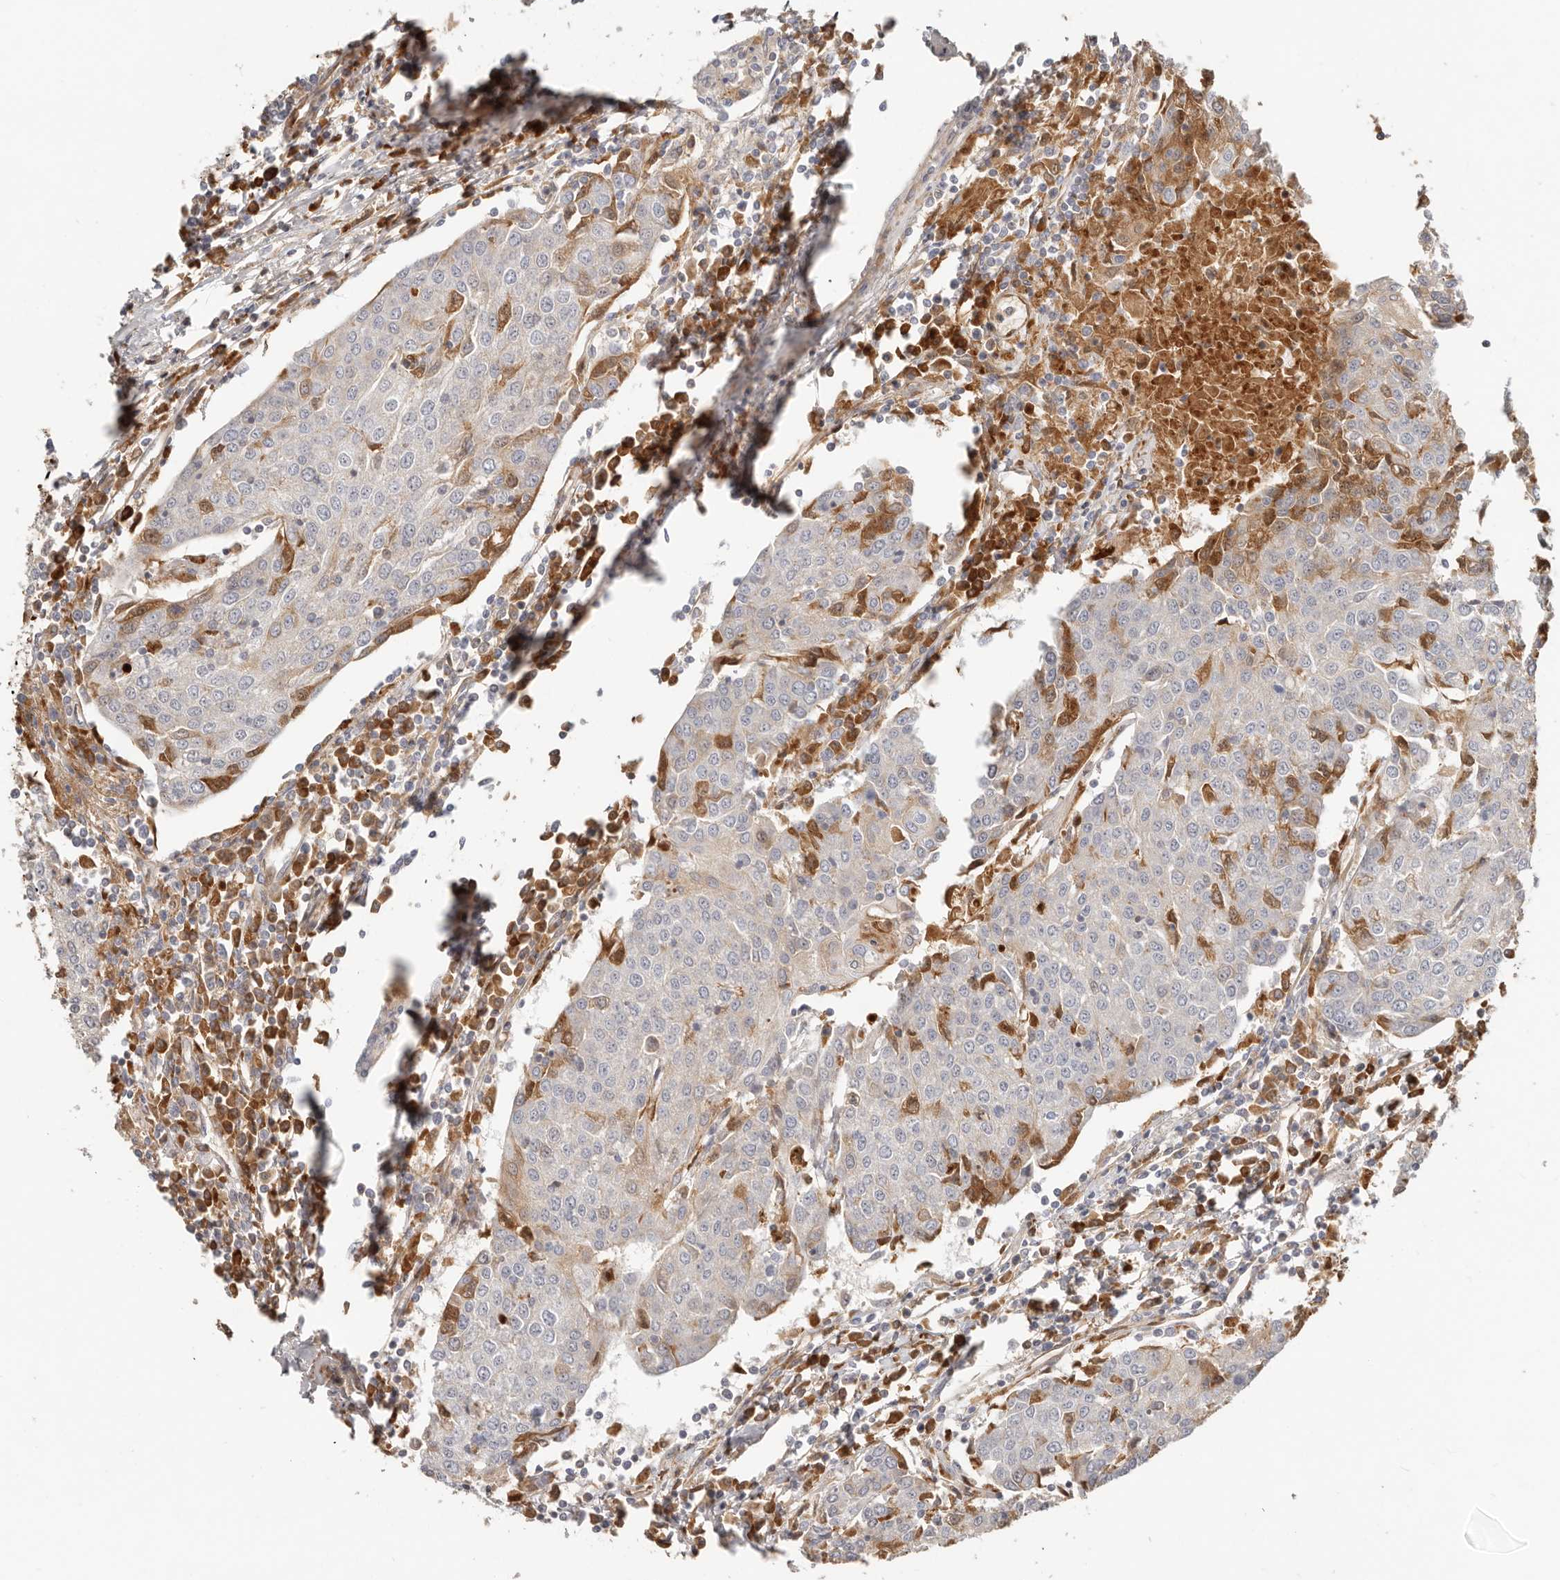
{"staining": {"intensity": "moderate", "quantity": "<25%", "location": "cytoplasmic/membranous"}, "tissue": "urothelial cancer", "cell_type": "Tumor cells", "image_type": "cancer", "snomed": [{"axis": "morphology", "description": "Urothelial carcinoma, High grade"}, {"axis": "topography", "description": "Urinary bladder"}], "caption": "A histopathology image of human urothelial cancer stained for a protein shows moderate cytoplasmic/membranous brown staining in tumor cells.", "gene": "MTFR2", "patient": {"sex": "female", "age": 85}}